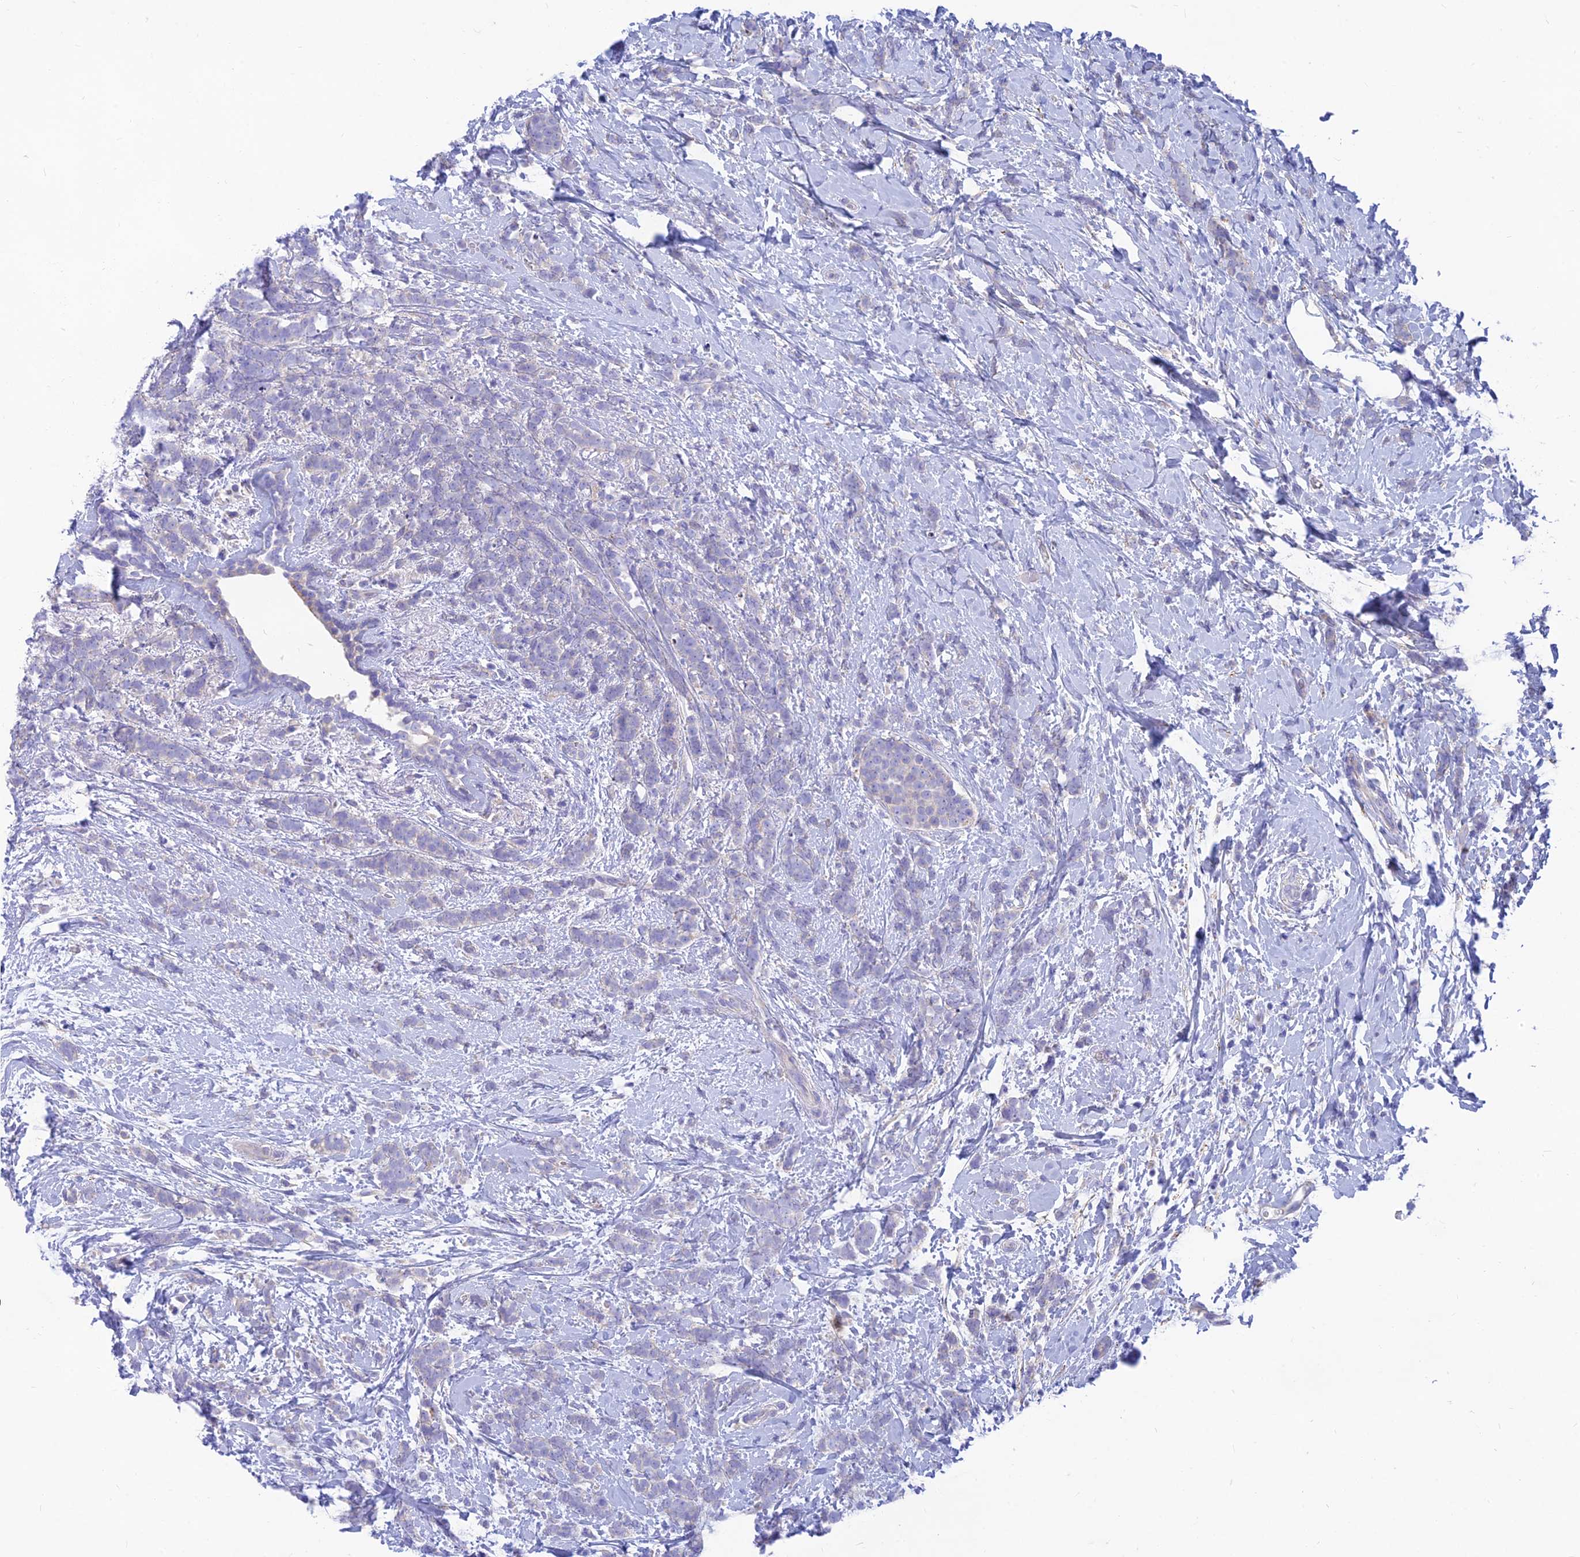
{"staining": {"intensity": "negative", "quantity": "none", "location": "none"}, "tissue": "breast cancer", "cell_type": "Tumor cells", "image_type": "cancer", "snomed": [{"axis": "morphology", "description": "Lobular carcinoma"}, {"axis": "topography", "description": "Breast"}], "caption": "Tumor cells are negative for brown protein staining in breast cancer. (Stains: DAB (3,3'-diaminobenzidine) immunohistochemistry with hematoxylin counter stain, Microscopy: brightfield microscopy at high magnification).", "gene": "TMEM30B", "patient": {"sex": "female", "age": 58}}